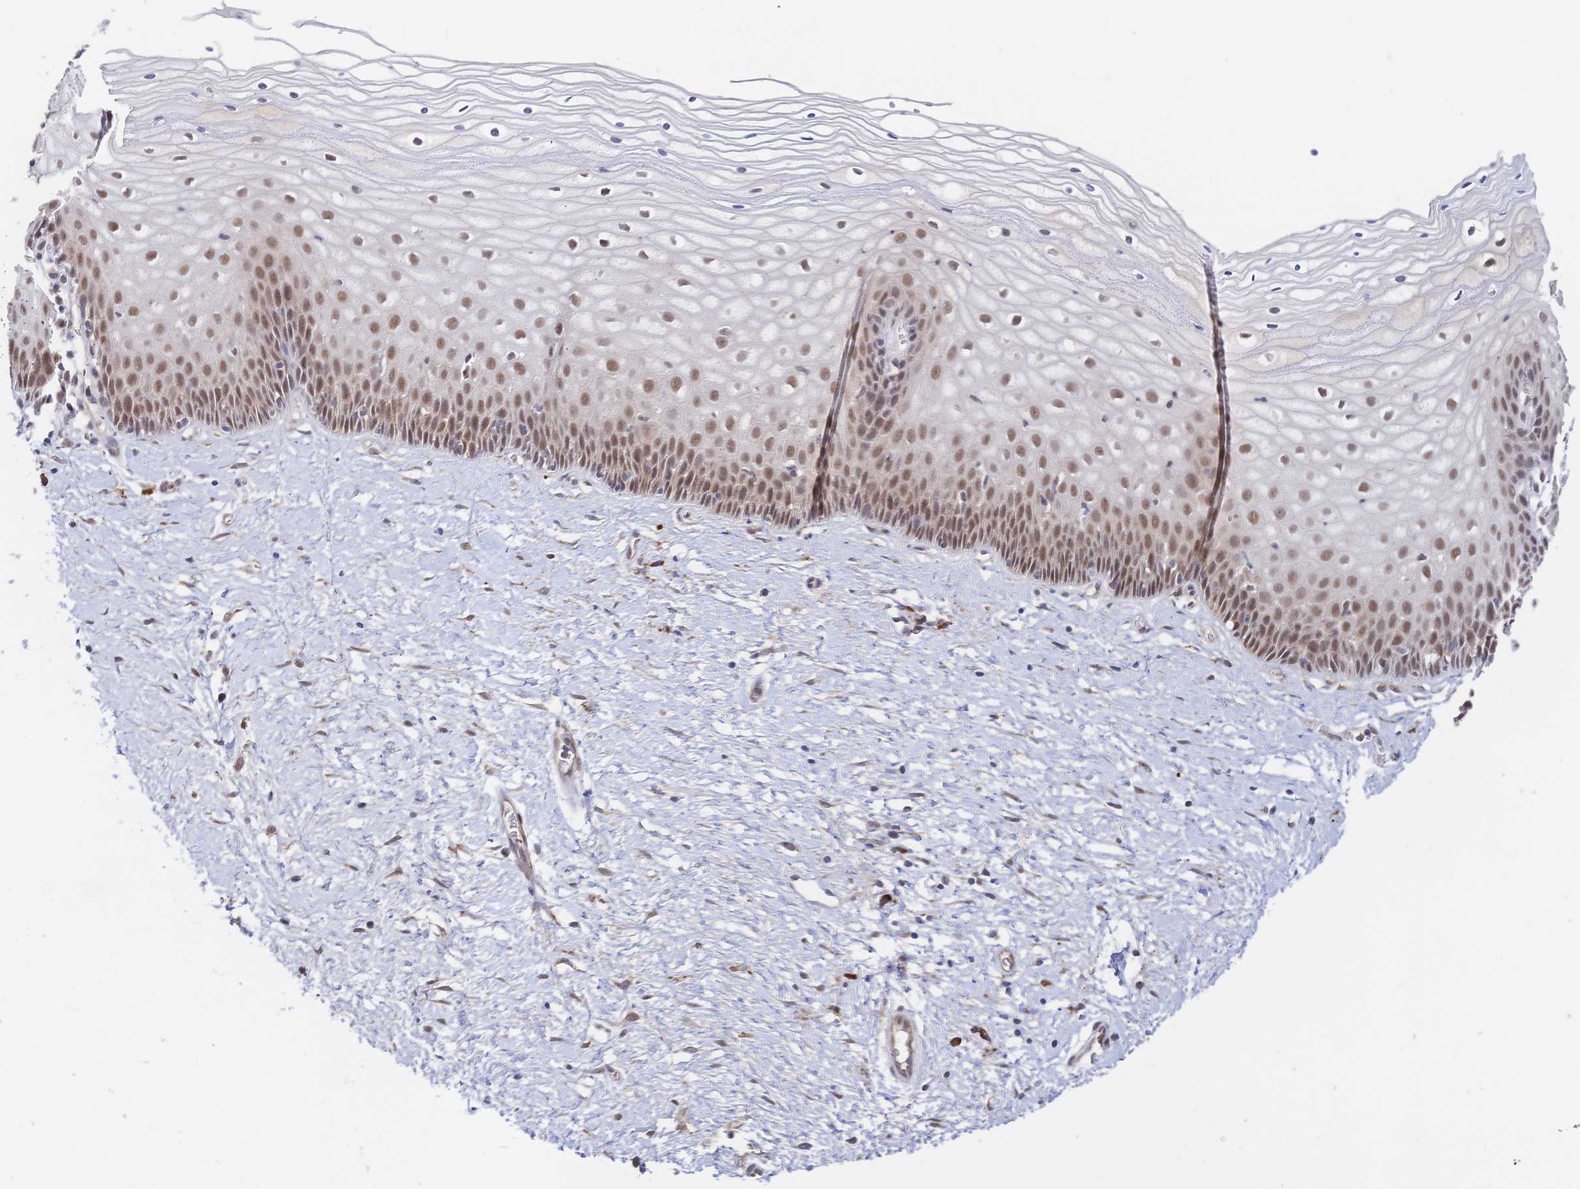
{"staining": {"intensity": "weak", "quantity": ">75%", "location": "cytoplasmic/membranous"}, "tissue": "cervix", "cell_type": "Glandular cells", "image_type": "normal", "snomed": [{"axis": "morphology", "description": "Normal tissue, NOS"}, {"axis": "topography", "description": "Cervix"}], "caption": "Weak cytoplasmic/membranous expression is identified in approximately >75% of glandular cells in benign cervix. The protein of interest is stained brown, and the nuclei are stained in blue (DAB IHC with brightfield microscopy, high magnification).", "gene": "LMO4", "patient": {"sex": "female", "age": 36}}